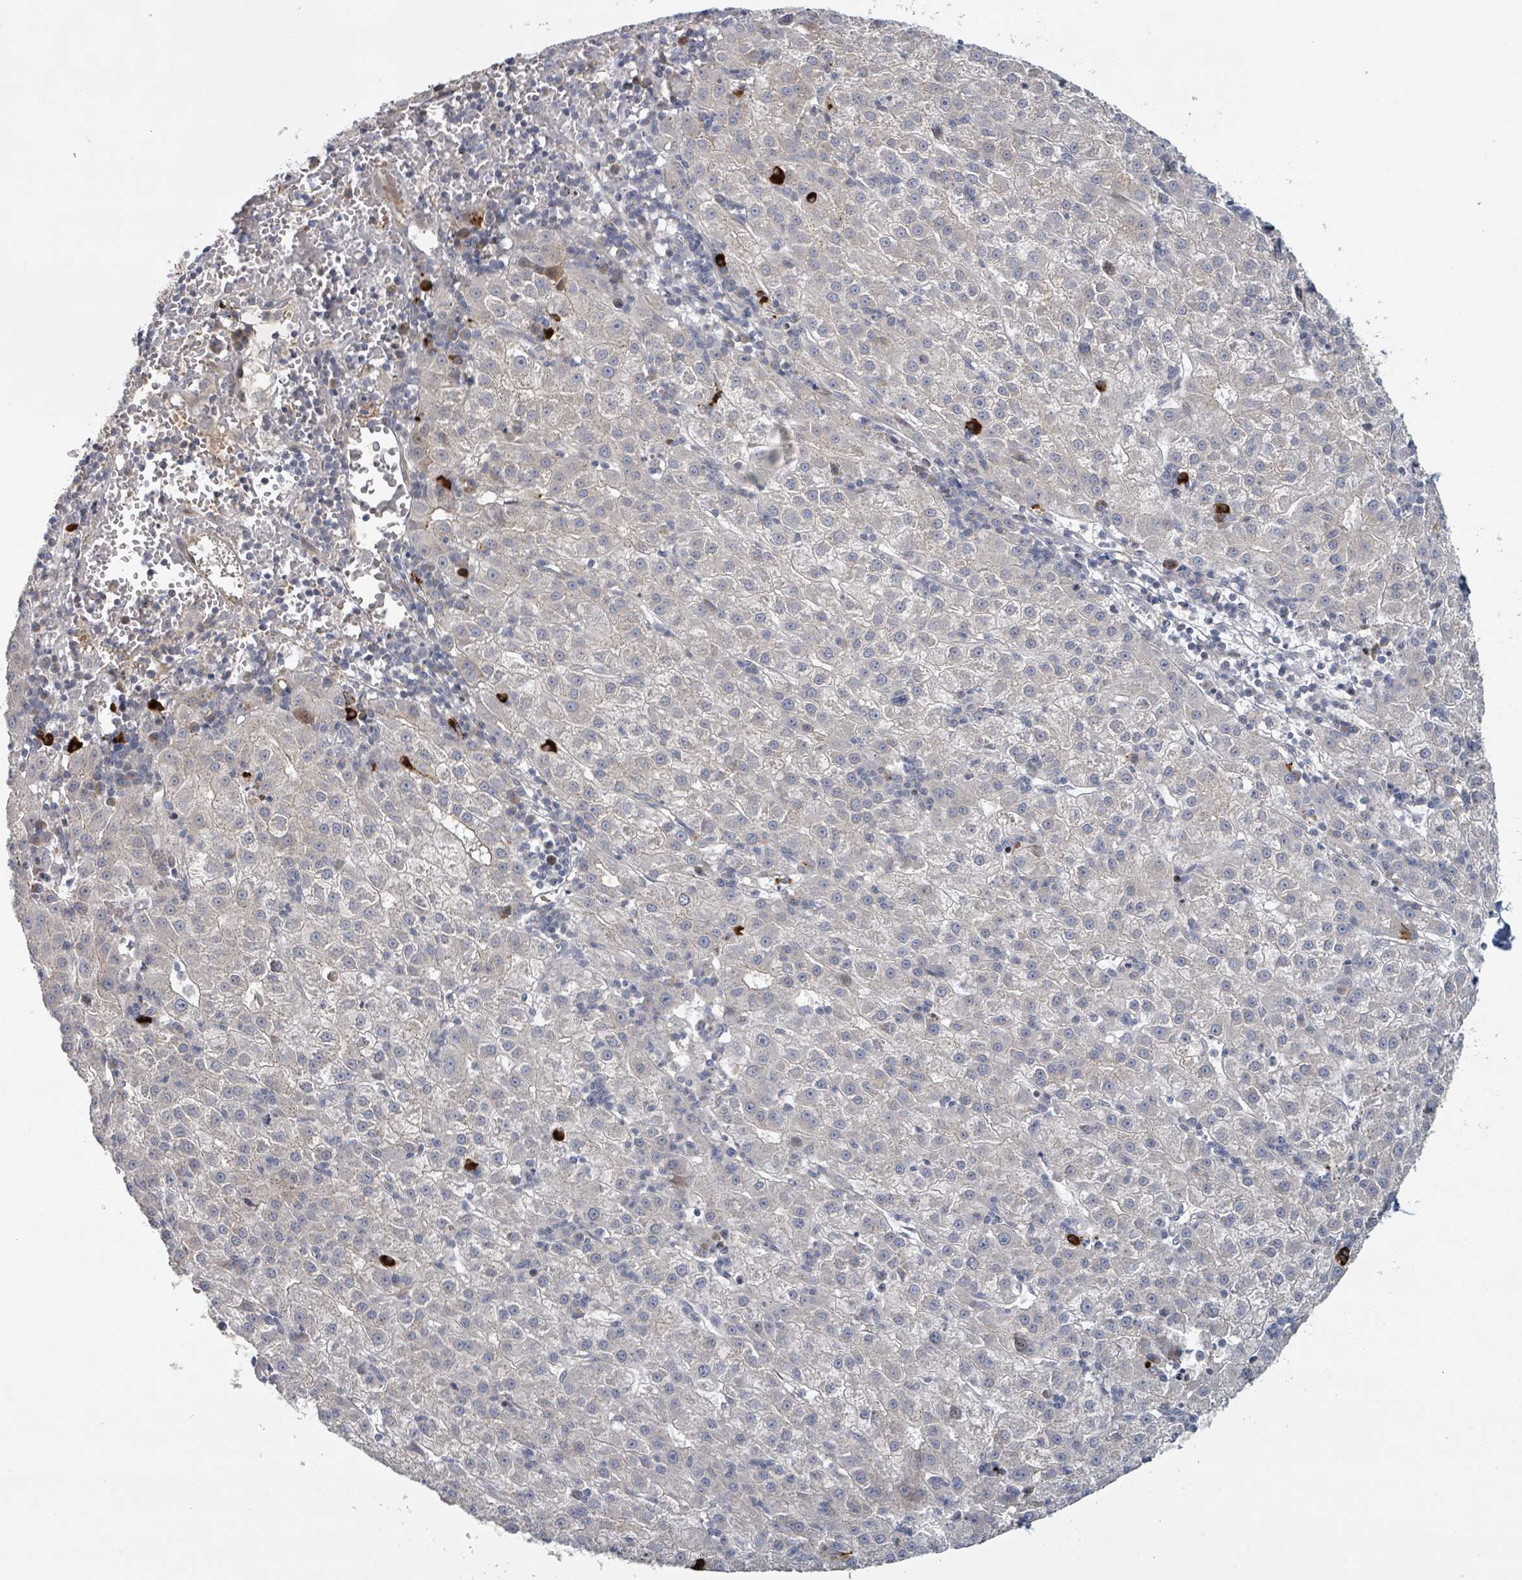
{"staining": {"intensity": "negative", "quantity": "none", "location": "none"}, "tissue": "liver cancer", "cell_type": "Tumor cells", "image_type": "cancer", "snomed": [{"axis": "morphology", "description": "Carcinoma, Hepatocellular, NOS"}, {"axis": "topography", "description": "Liver"}], "caption": "IHC of human hepatocellular carcinoma (liver) demonstrates no staining in tumor cells.", "gene": "COL5A3", "patient": {"sex": "male", "age": 76}}